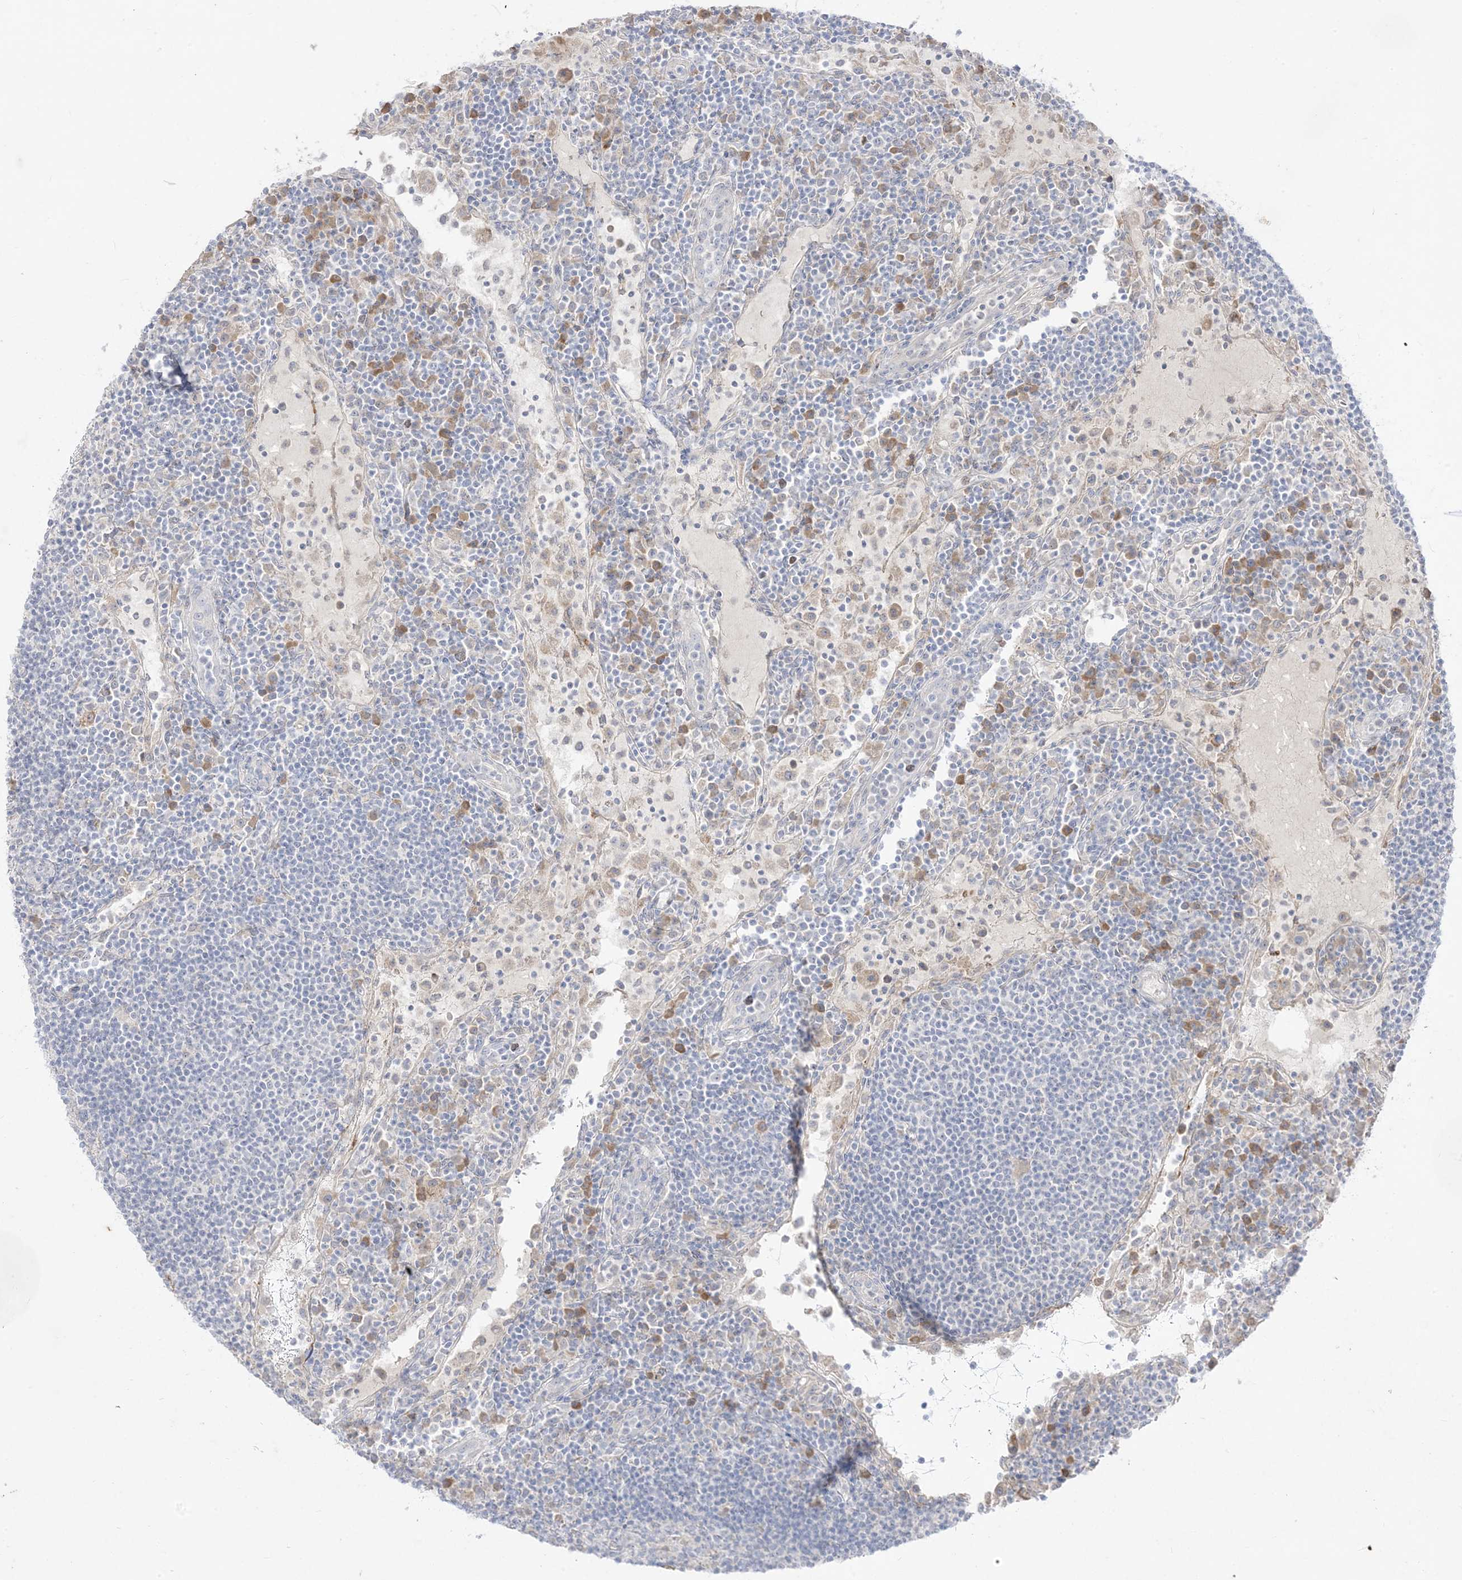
{"staining": {"intensity": "negative", "quantity": "none", "location": "none"}, "tissue": "lymph node", "cell_type": "Germinal center cells", "image_type": "normal", "snomed": [{"axis": "morphology", "description": "Normal tissue, NOS"}, {"axis": "topography", "description": "Lymph node"}], "caption": "DAB immunohistochemical staining of unremarkable lymph node displays no significant positivity in germinal center cells. (DAB (3,3'-diaminobenzidine) IHC with hematoxylin counter stain).", "gene": "LOXL3", "patient": {"sex": "female", "age": 53}}